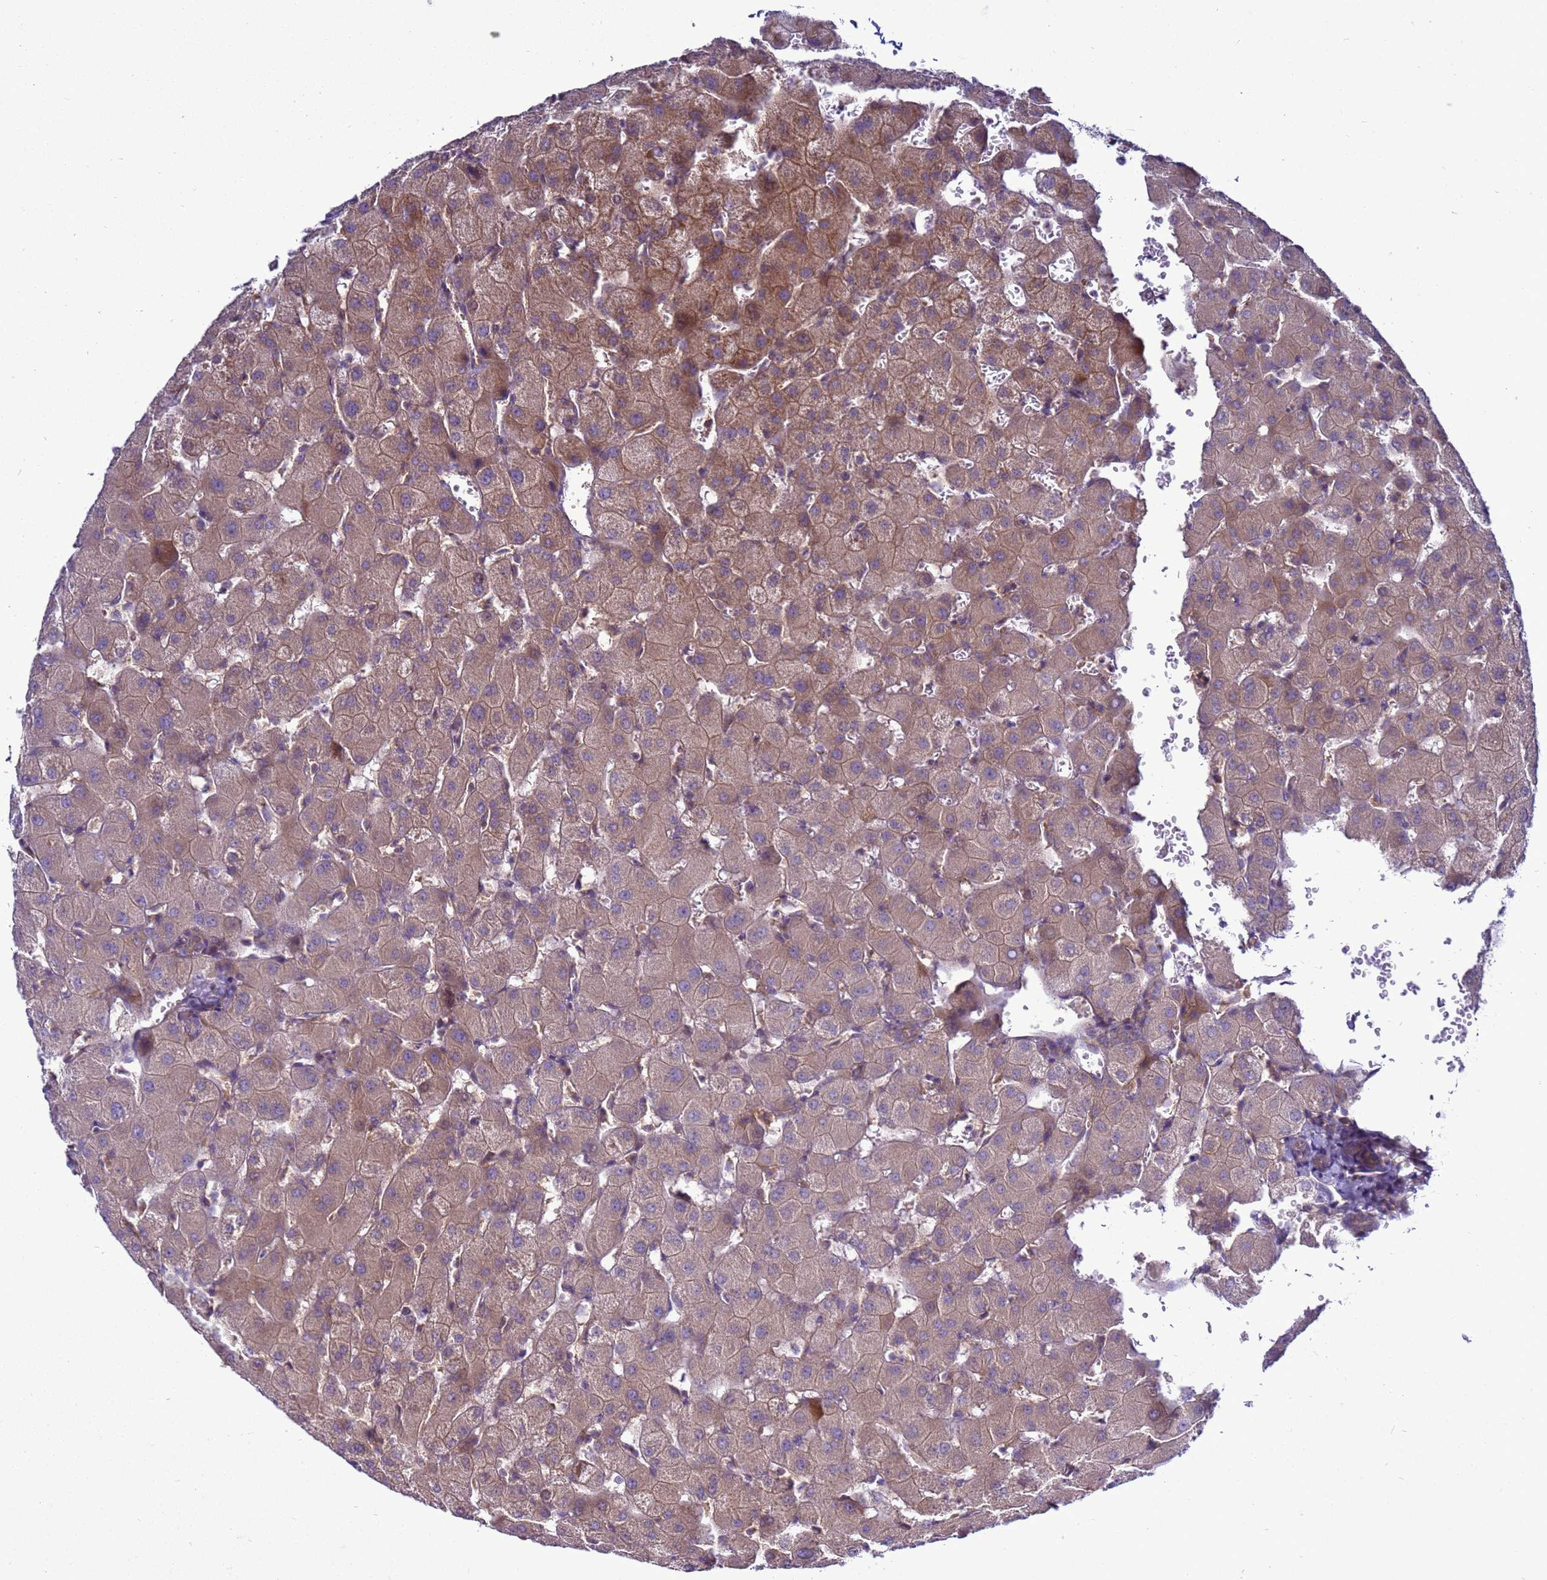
{"staining": {"intensity": "weak", "quantity": "25%-75%", "location": "cytoplasmic/membranous"}, "tissue": "liver", "cell_type": "Cholangiocytes", "image_type": "normal", "snomed": [{"axis": "morphology", "description": "Normal tissue, NOS"}, {"axis": "topography", "description": "Liver"}], "caption": "Protein analysis of normal liver reveals weak cytoplasmic/membranous staining in approximately 25%-75% of cholangiocytes. Ihc stains the protein of interest in brown and the nuclei are stained blue.", "gene": "MON1B", "patient": {"sex": "female", "age": 63}}